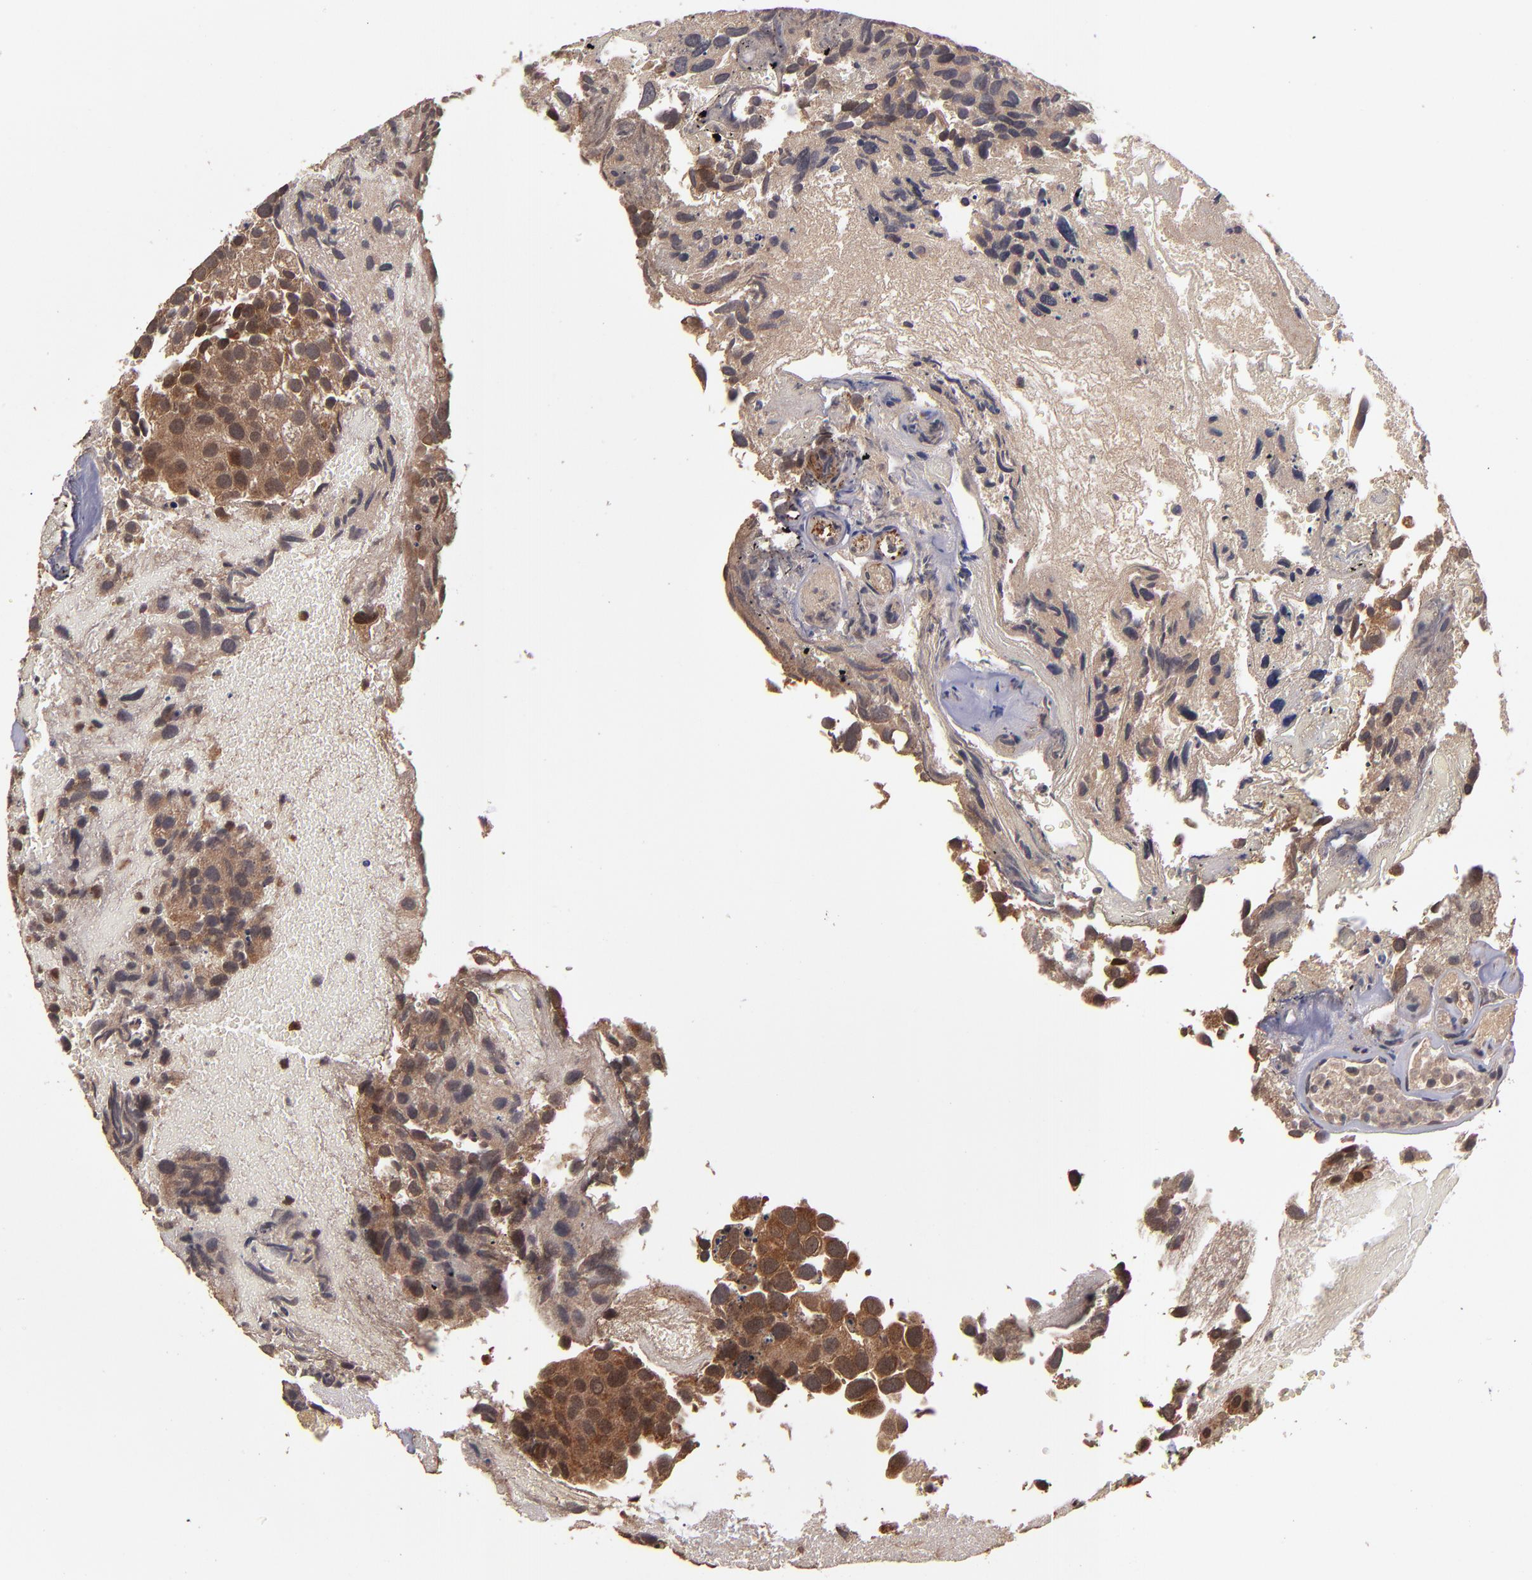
{"staining": {"intensity": "strong", "quantity": ">75%", "location": "cytoplasmic/membranous"}, "tissue": "urothelial cancer", "cell_type": "Tumor cells", "image_type": "cancer", "snomed": [{"axis": "morphology", "description": "Urothelial carcinoma, High grade"}, {"axis": "topography", "description": "Urinary bladder"}], "caption": "Protein expression analysis of urothelial cancer demonstrates strong cytoplasmic/membranous positivity in approximately >75% of tumor cells.", "gene": "NFE2L2", "patient": {"sex": "male", "age": 72}}